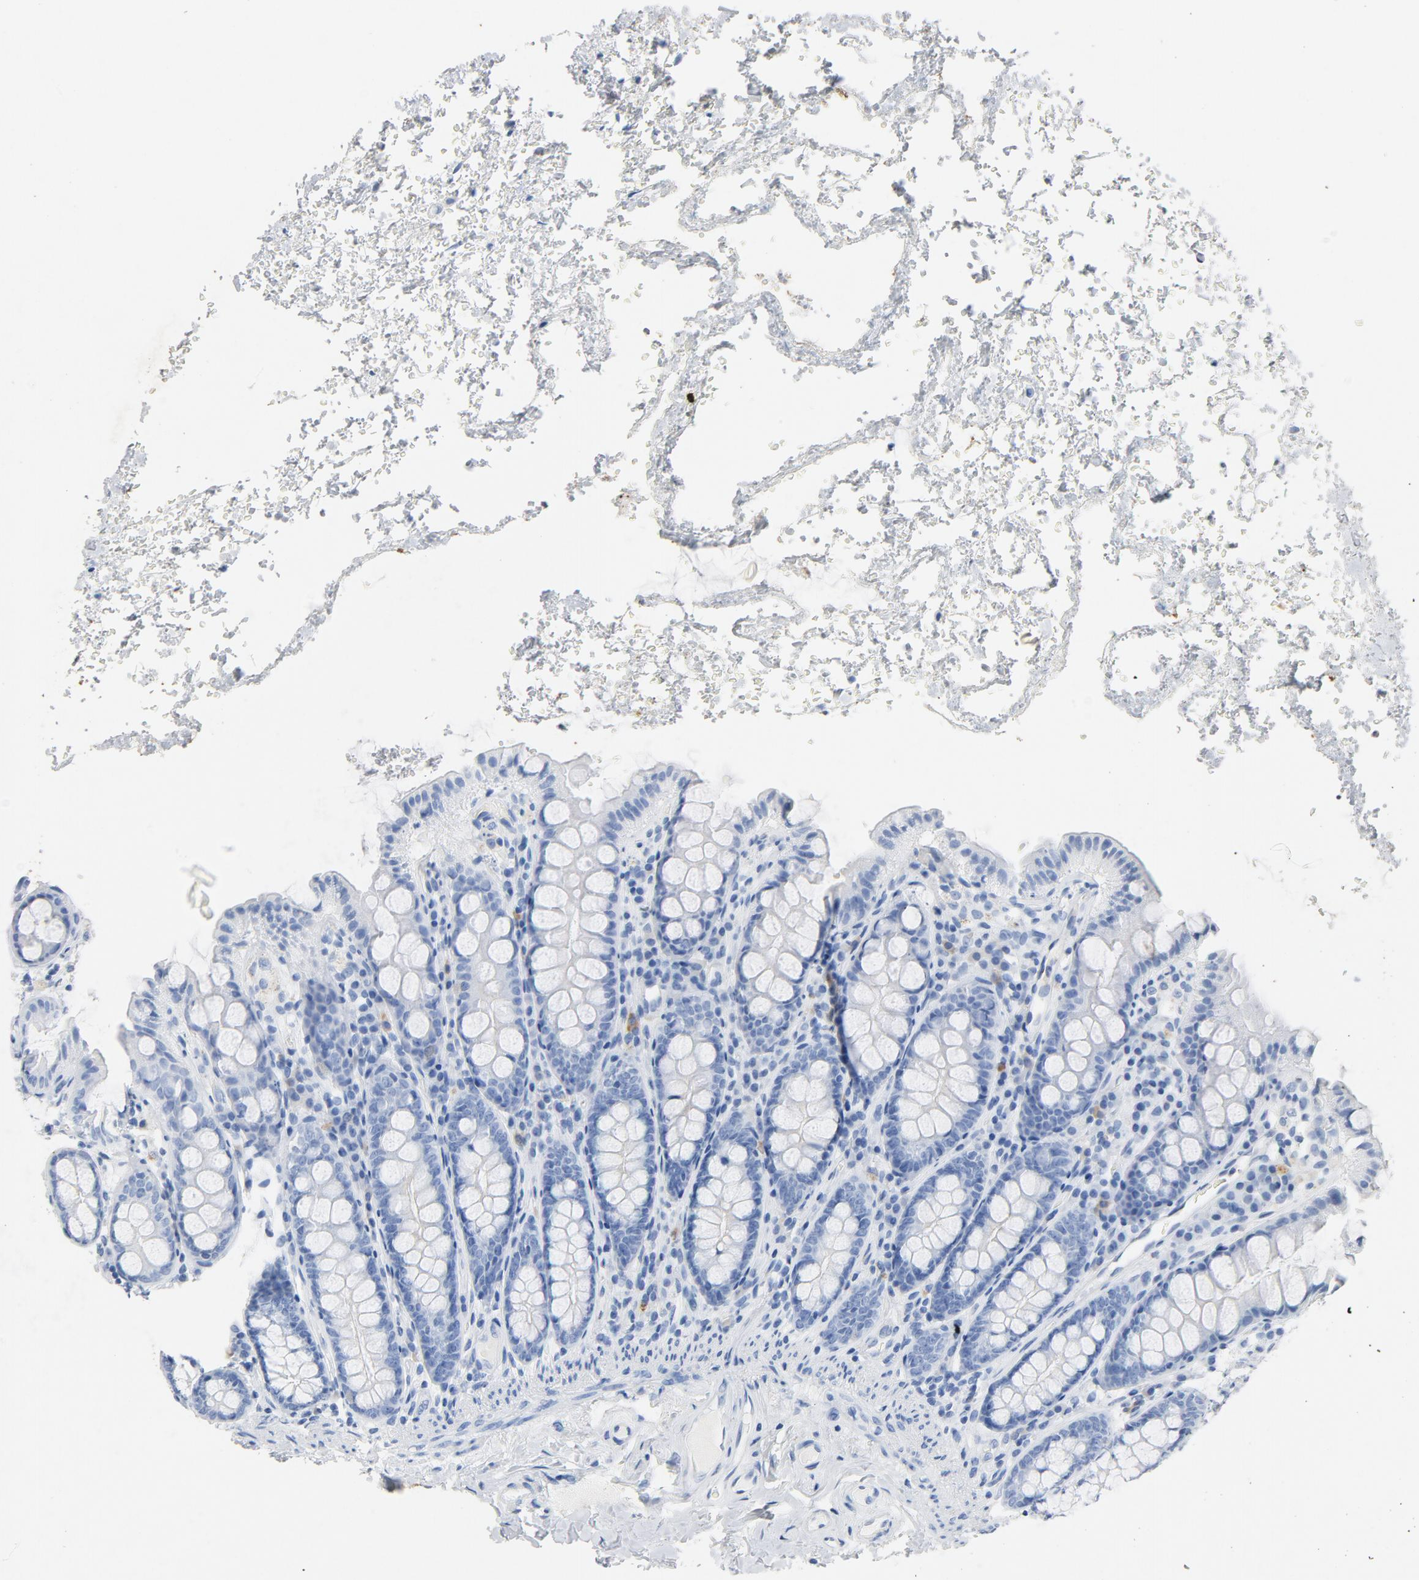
{"staining": {"intensity": "negative", "quantity": "none", "location": "none"}, "tissue": "colon", "cell_type": "Endothelial cells", "image_type": "normal", "snomed": [{"axis": "morphology", "description": "Normal tissue, NOS"}, {"axis": "topography", "description": "Colon"}], "caption": "Immunohistochemistry image of unremarkable colon stained for a protein (brown), which demonstrates no expression in endothelial cells.", "gene": "PTPRB", "patient": {"sex": "female", "age": 61}}